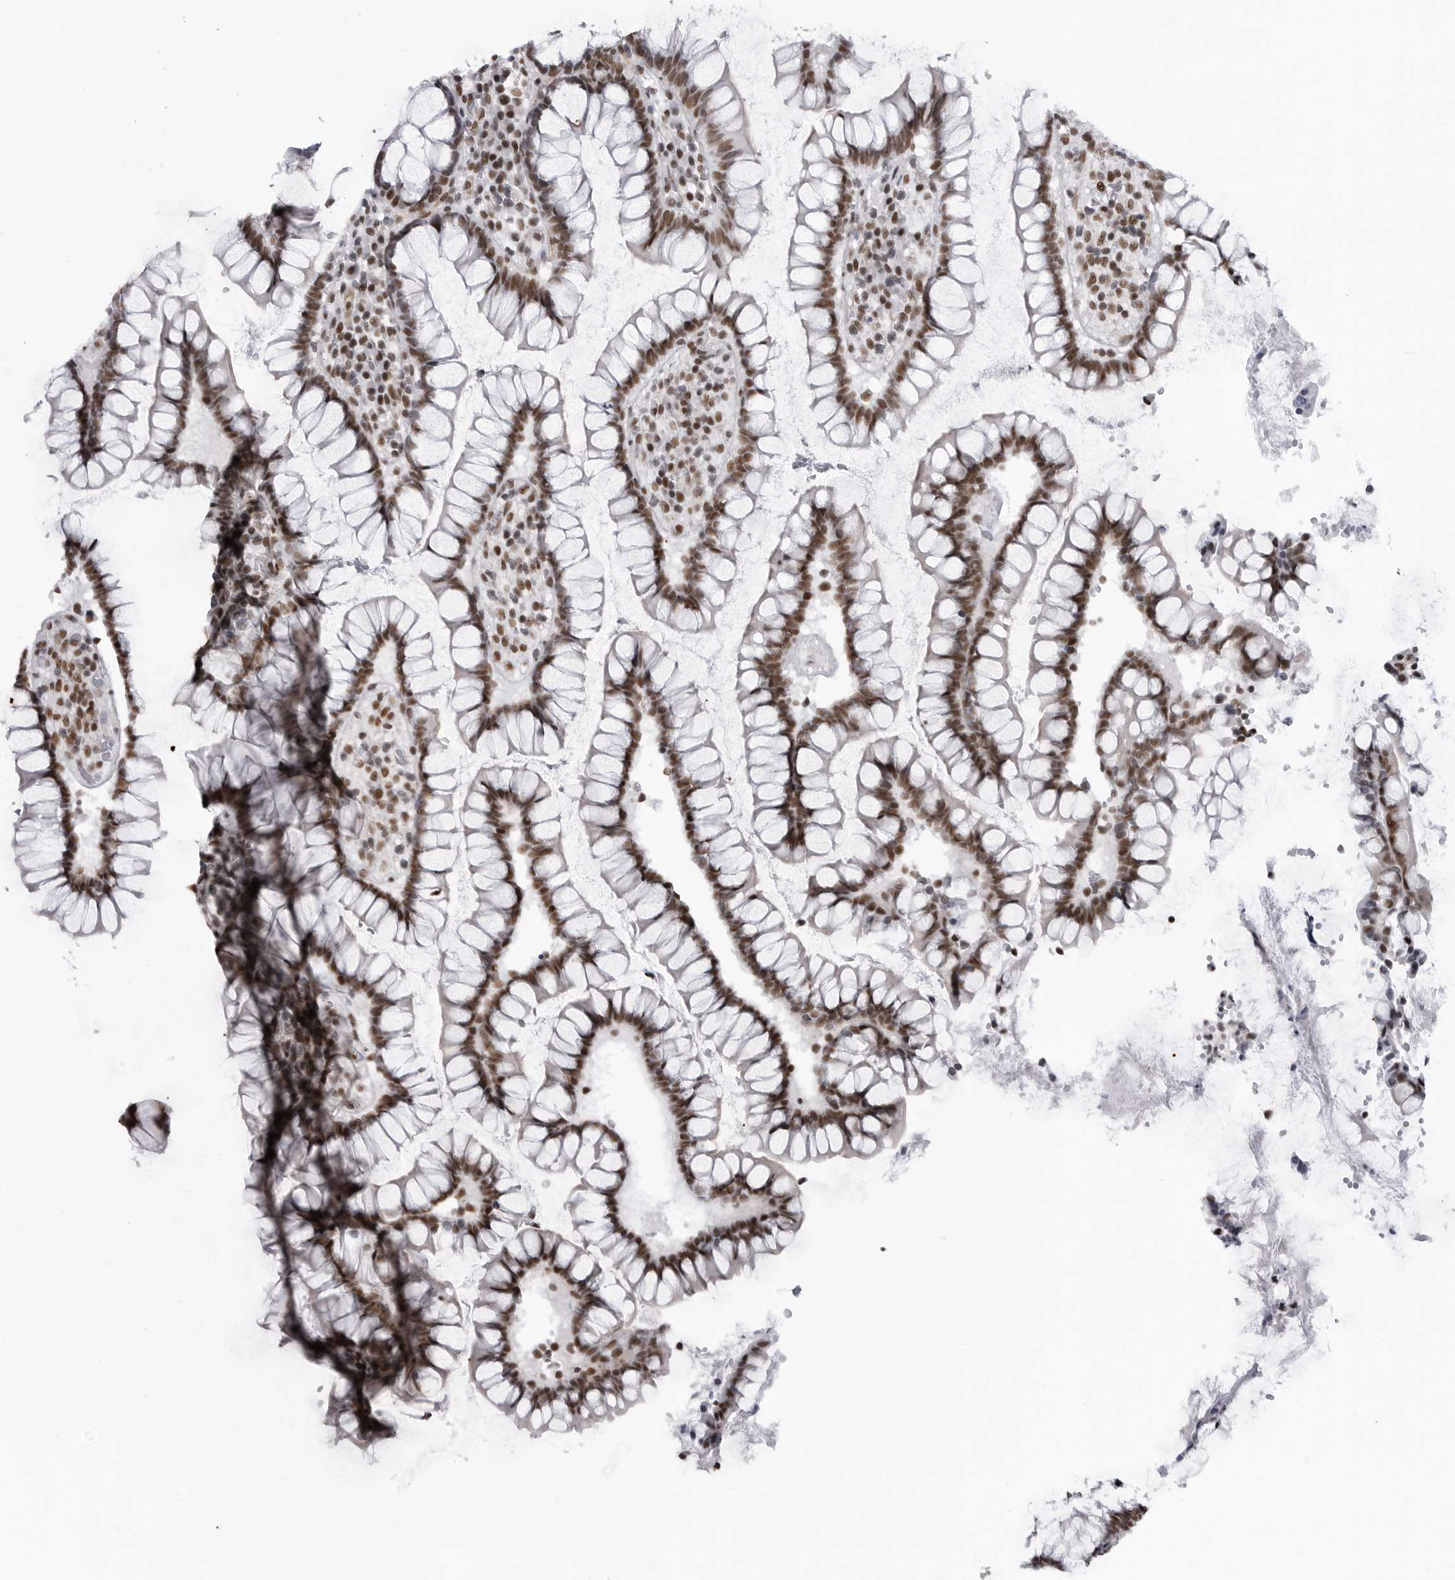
{"staining": {"intensity": "negative", "quantity": "none", "location": "none"}, "tissue": "colon", "cell_type": "Endothelial cells", "image_type": "normal", "snomed": [{"axis": "morphology", "description": "Normal tissue, NOS"}, {"axis": "topography", "description": "Colon"}], "caption": "The micrograph shows no significant expression in endothelial cells of colon. (DAB immunohistochemistry, high magnification).", "gene": "RNF26", "patient": {"sex": "female", "age": 79}}